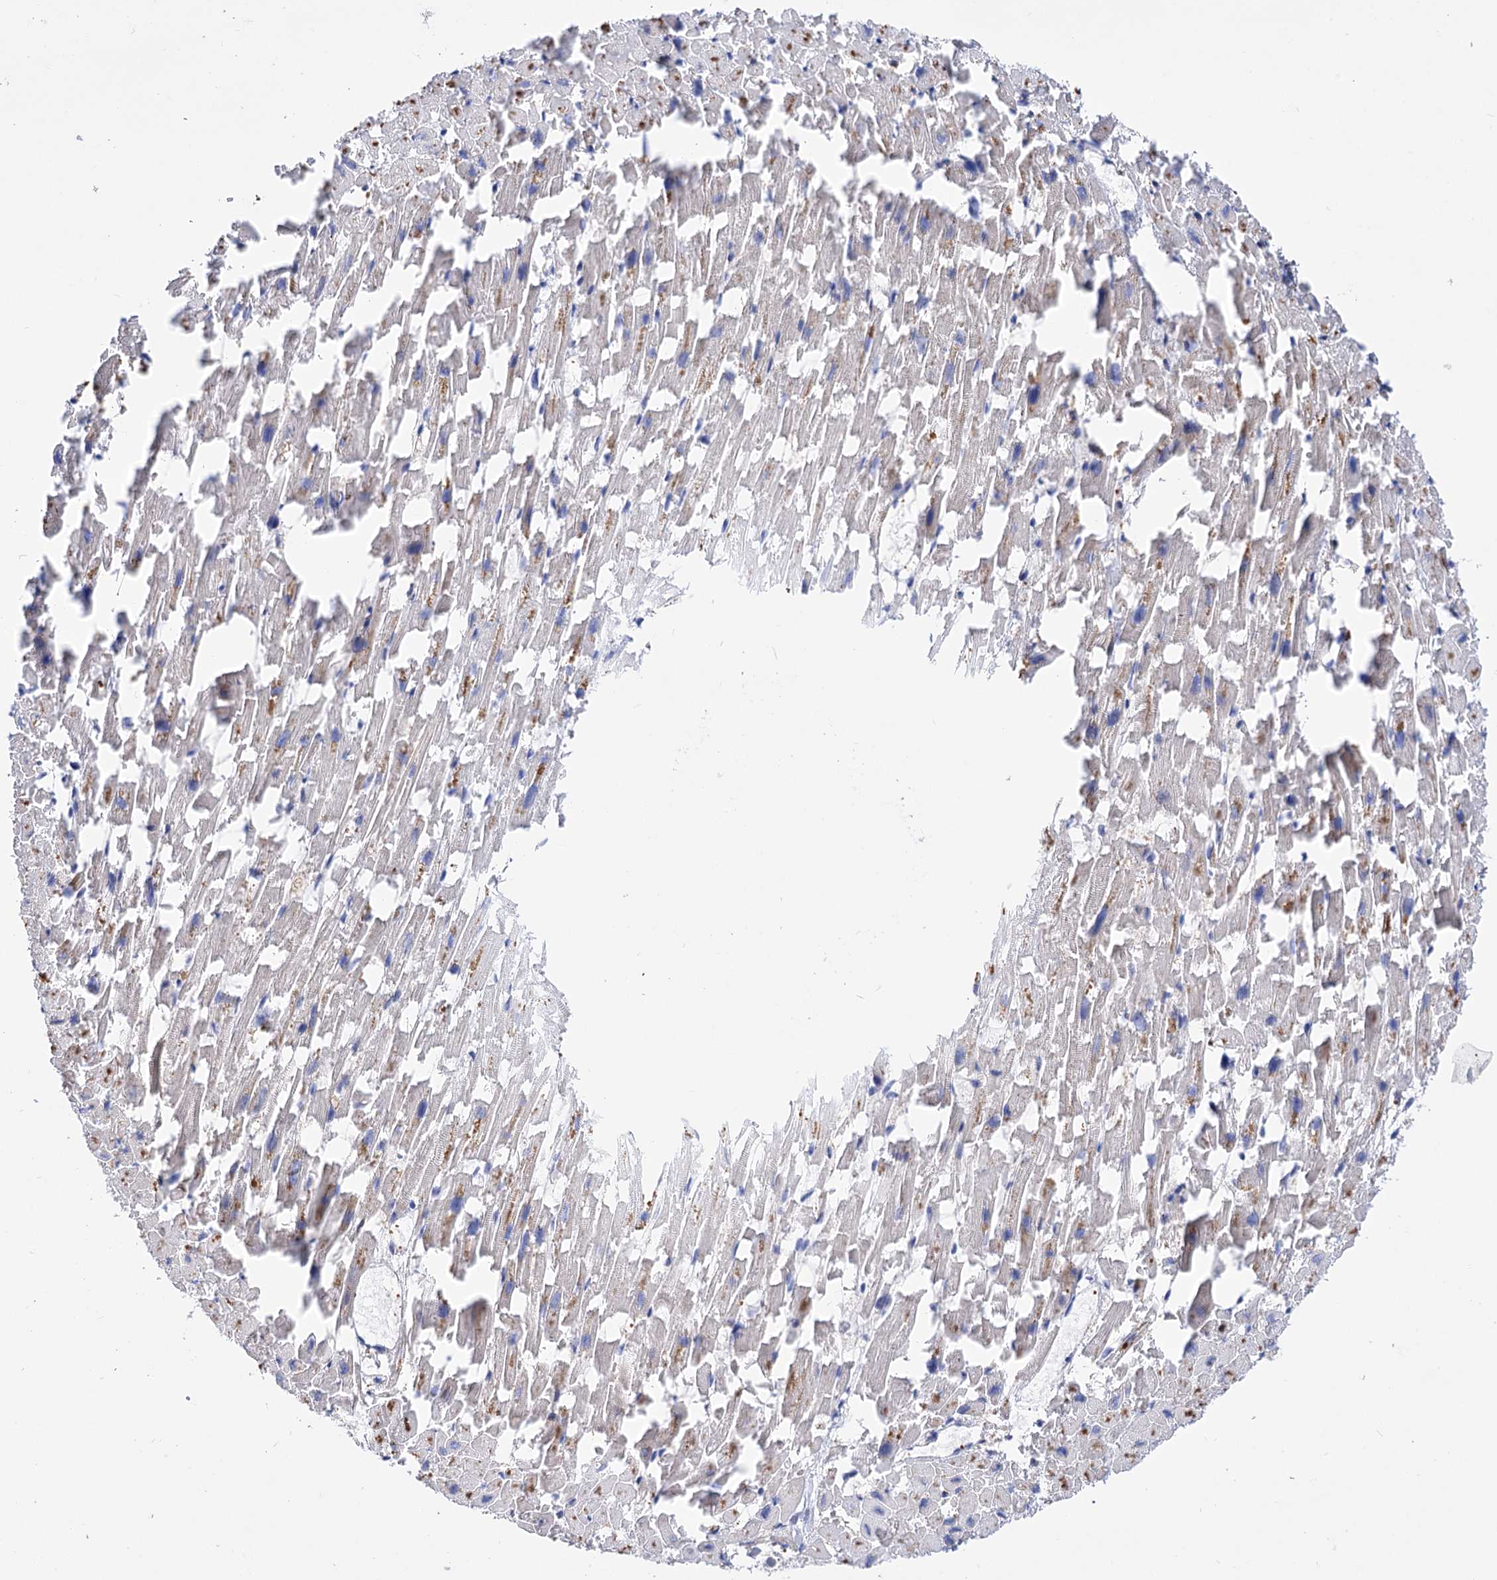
{"staining": {"intensity": "weak", "quantity": "25%-75%", "location": "cytoplasmic/membranous"}, "tissue": "heart muscle", "cell_type": "Cardiomyocytes", "image_type": "normal", "snomed": [{"axis": "morphology", "description": "Normal tissue, NOS"}, {"axis": "topography", "description": "Heart"}], "caption": "About 25%-75% of cardiomyocytes in unremarkable human heart muscle show weak cytoplasmic/membranous protein positivity as visualized by brown immunohistochemical staining.", "gene": "C11orf96", "patient": {"sex": "female", "age": 64}}